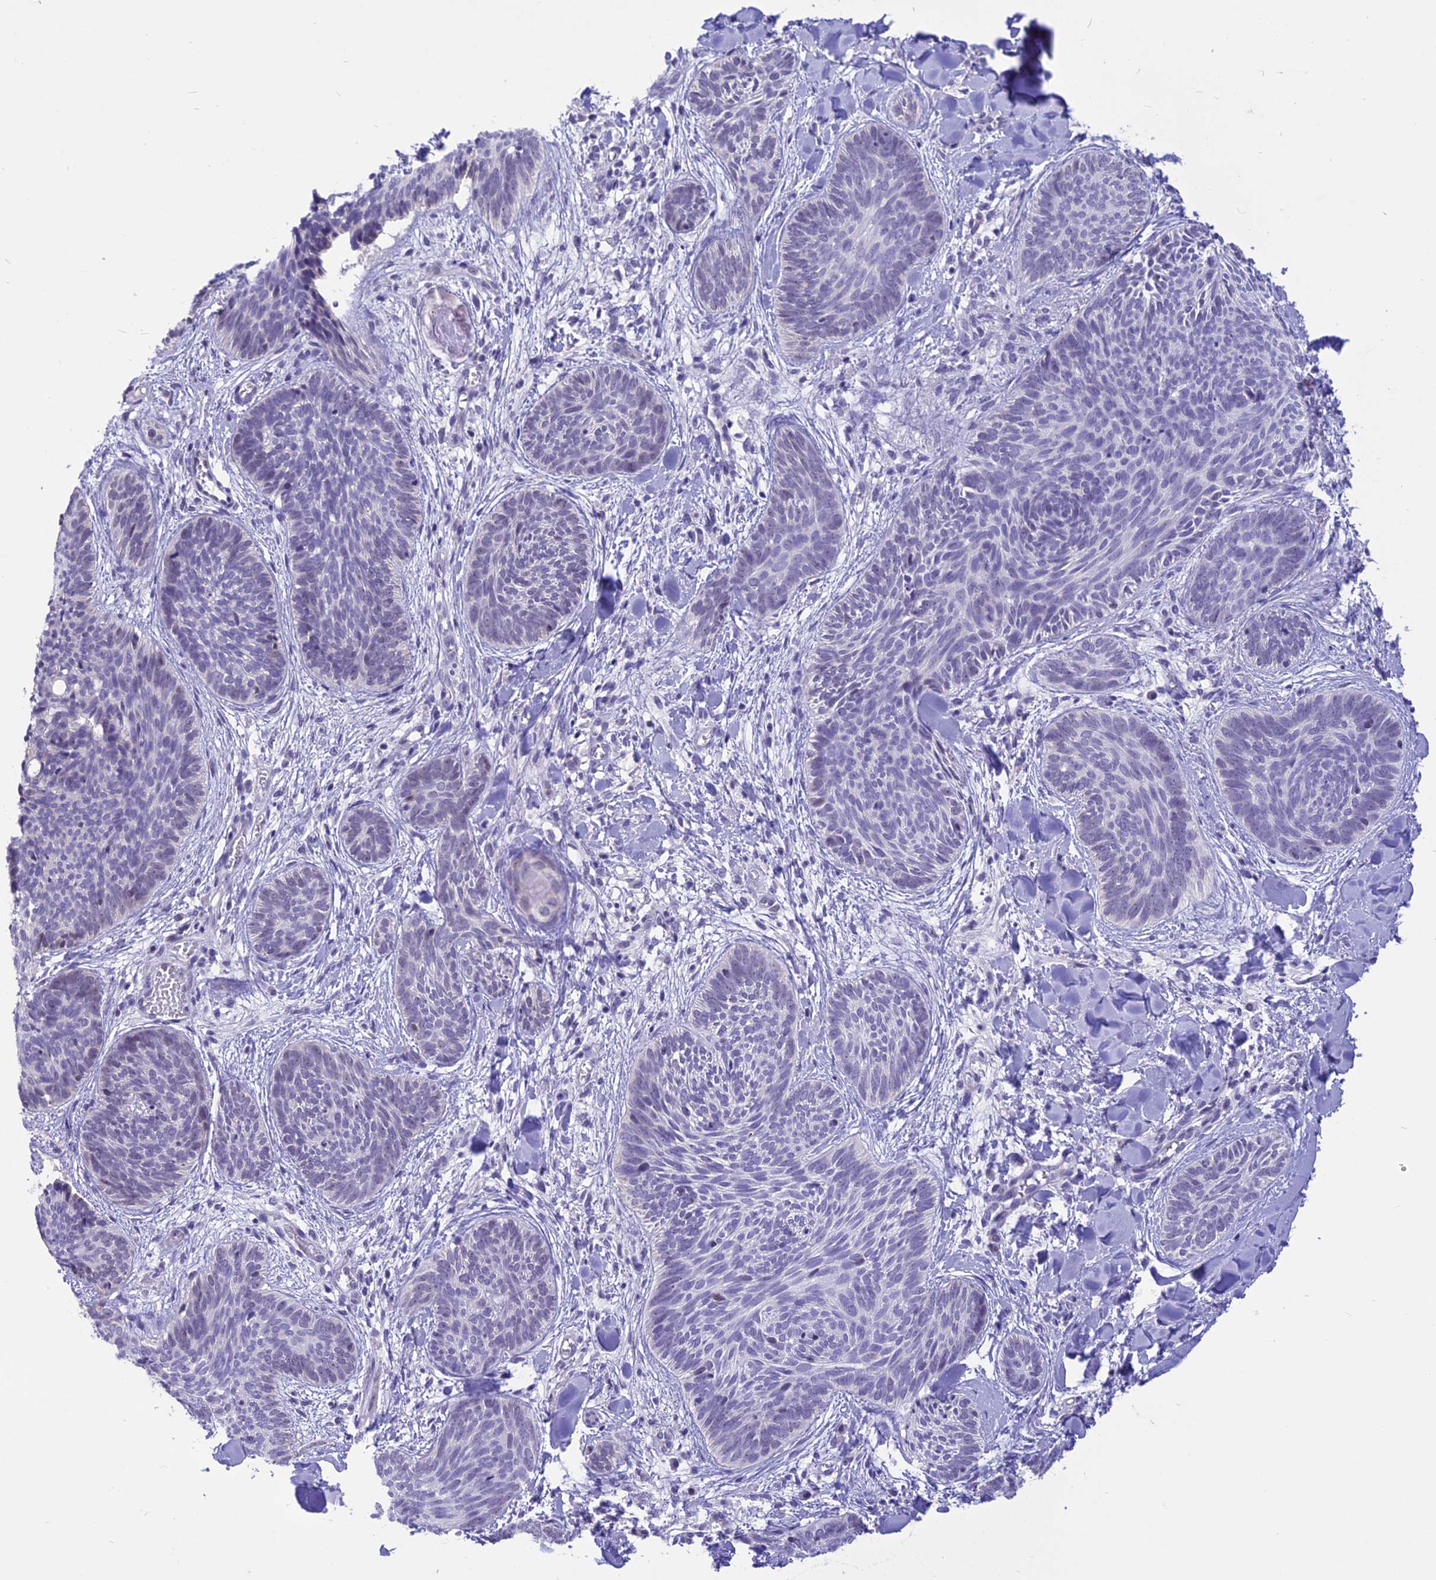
{"staining": {"intensity": "negative", "quantity": "none", "location": "none"}, "tissue": "skin cancer", "cell_type": "Tumor cells", "image_type": "cancer", "snomed": [{"axis": "morphology", "description": "Basal cell carcinoma"}, {"axis": "topography", "description": "Skin"}], "caption": "Immunohistochemical staining of skin basal cell carcinoma demonstrates no significant expression in tumor cells. (Stains: DAB immunohistochemistry (IHC) with hematoxylin counter stain, Microscopy: brightfield microscopy at high magnification).", "gene": "CMSS1", "patient": {"sex": "female", "age": 81}}